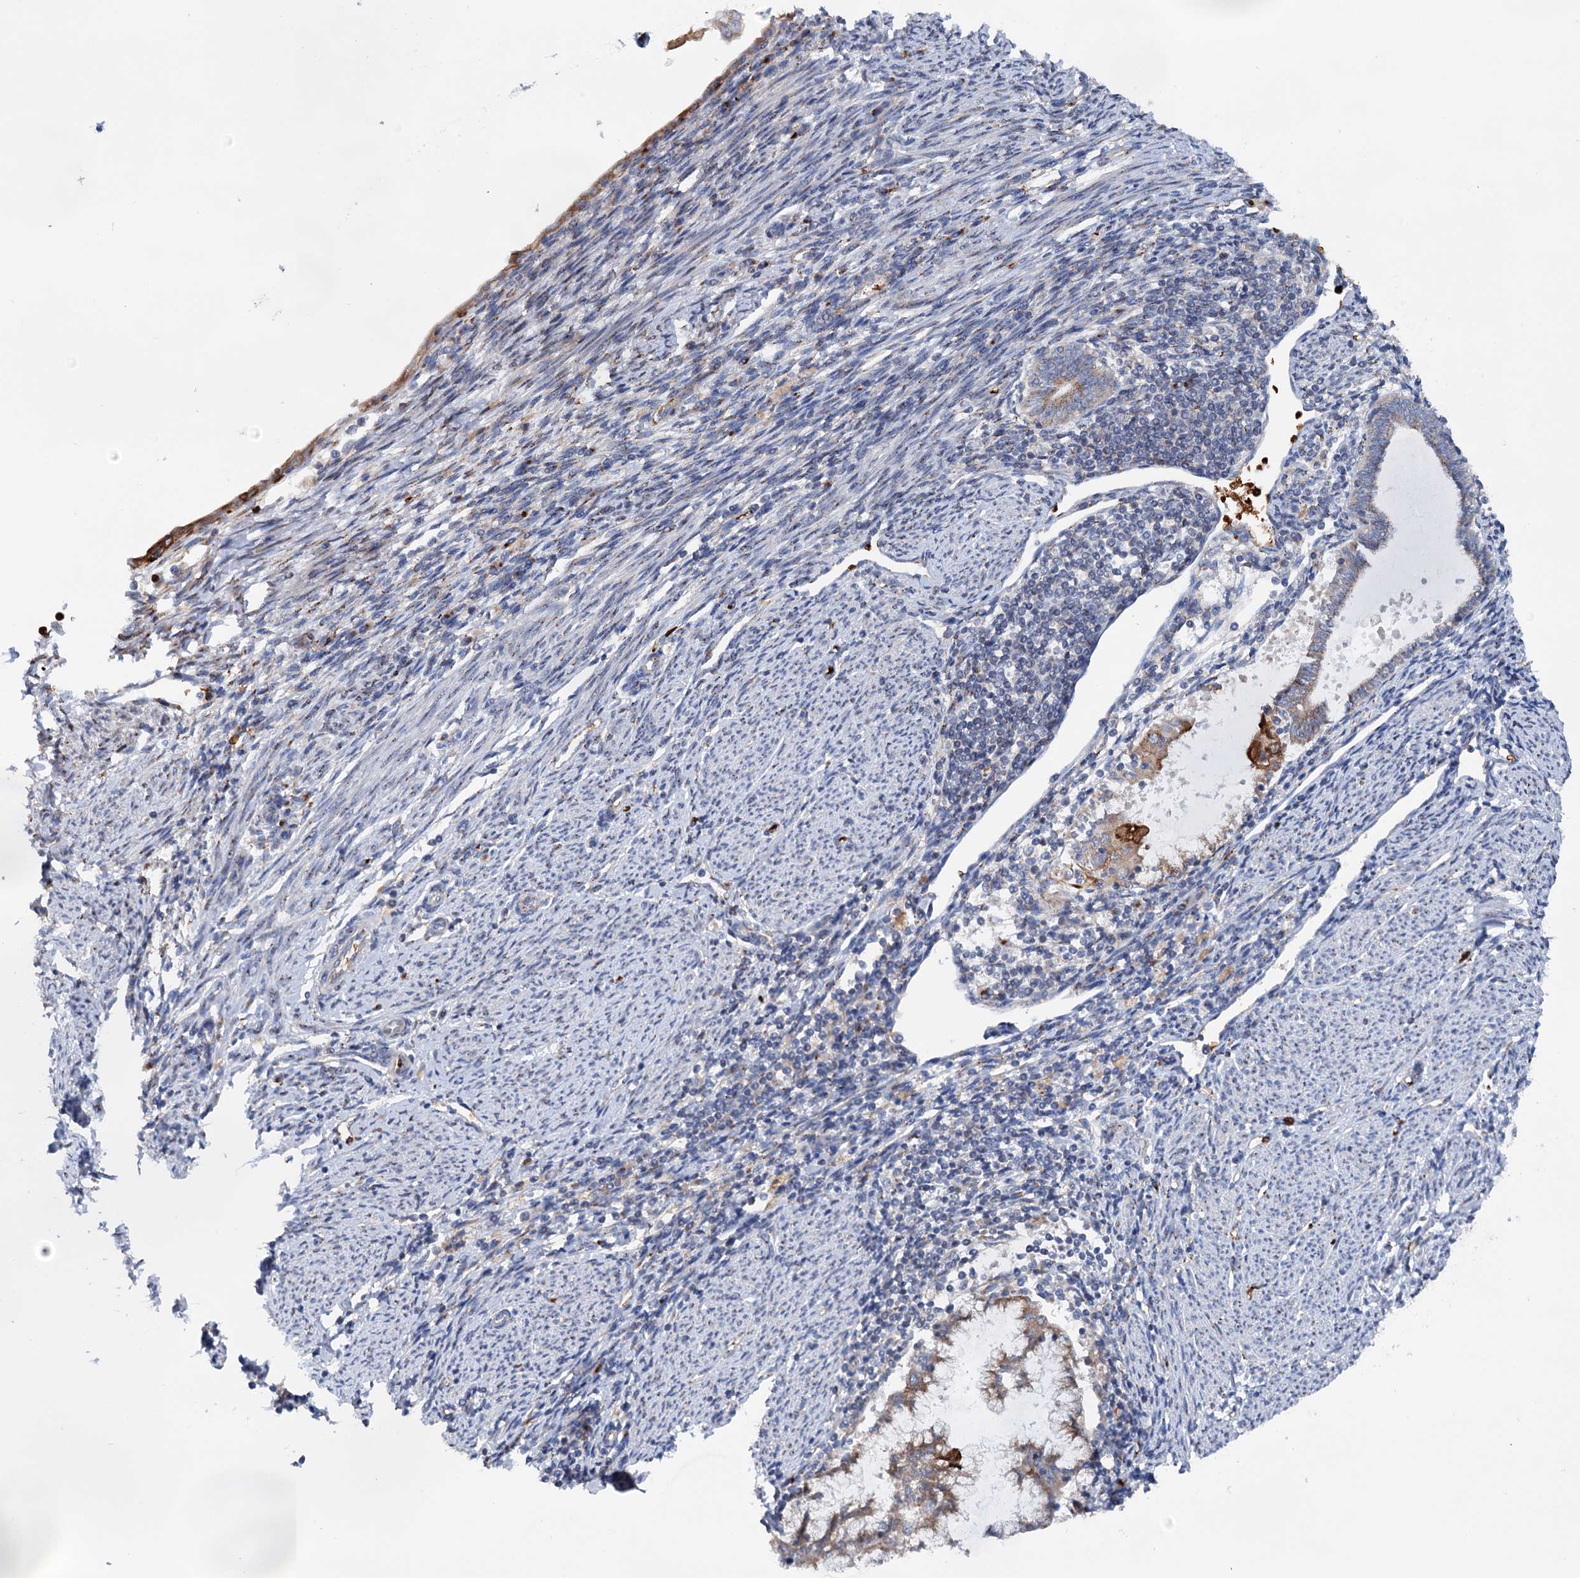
{"staining": {"intensity": "moderate", "quantity": ">75%", "location": "cytoplasmic/membranous"}, "tissue": "endometrial cancer", "cell_type": "Tumor cells", "image_type": "cancer", "snomed": [{"axis": "morphology", "description": "Adenocarcinoma, NOS"}, {"axis": "topography", "description": "Endometrium"}], "caption": "A brown stain highlights moderate cytoplasmic/membranous staining of a protein in endometrial adenocarcinoma tumor cells.", "gene": "EIPR1", "patient": {"sex": "female", "age": 79}}